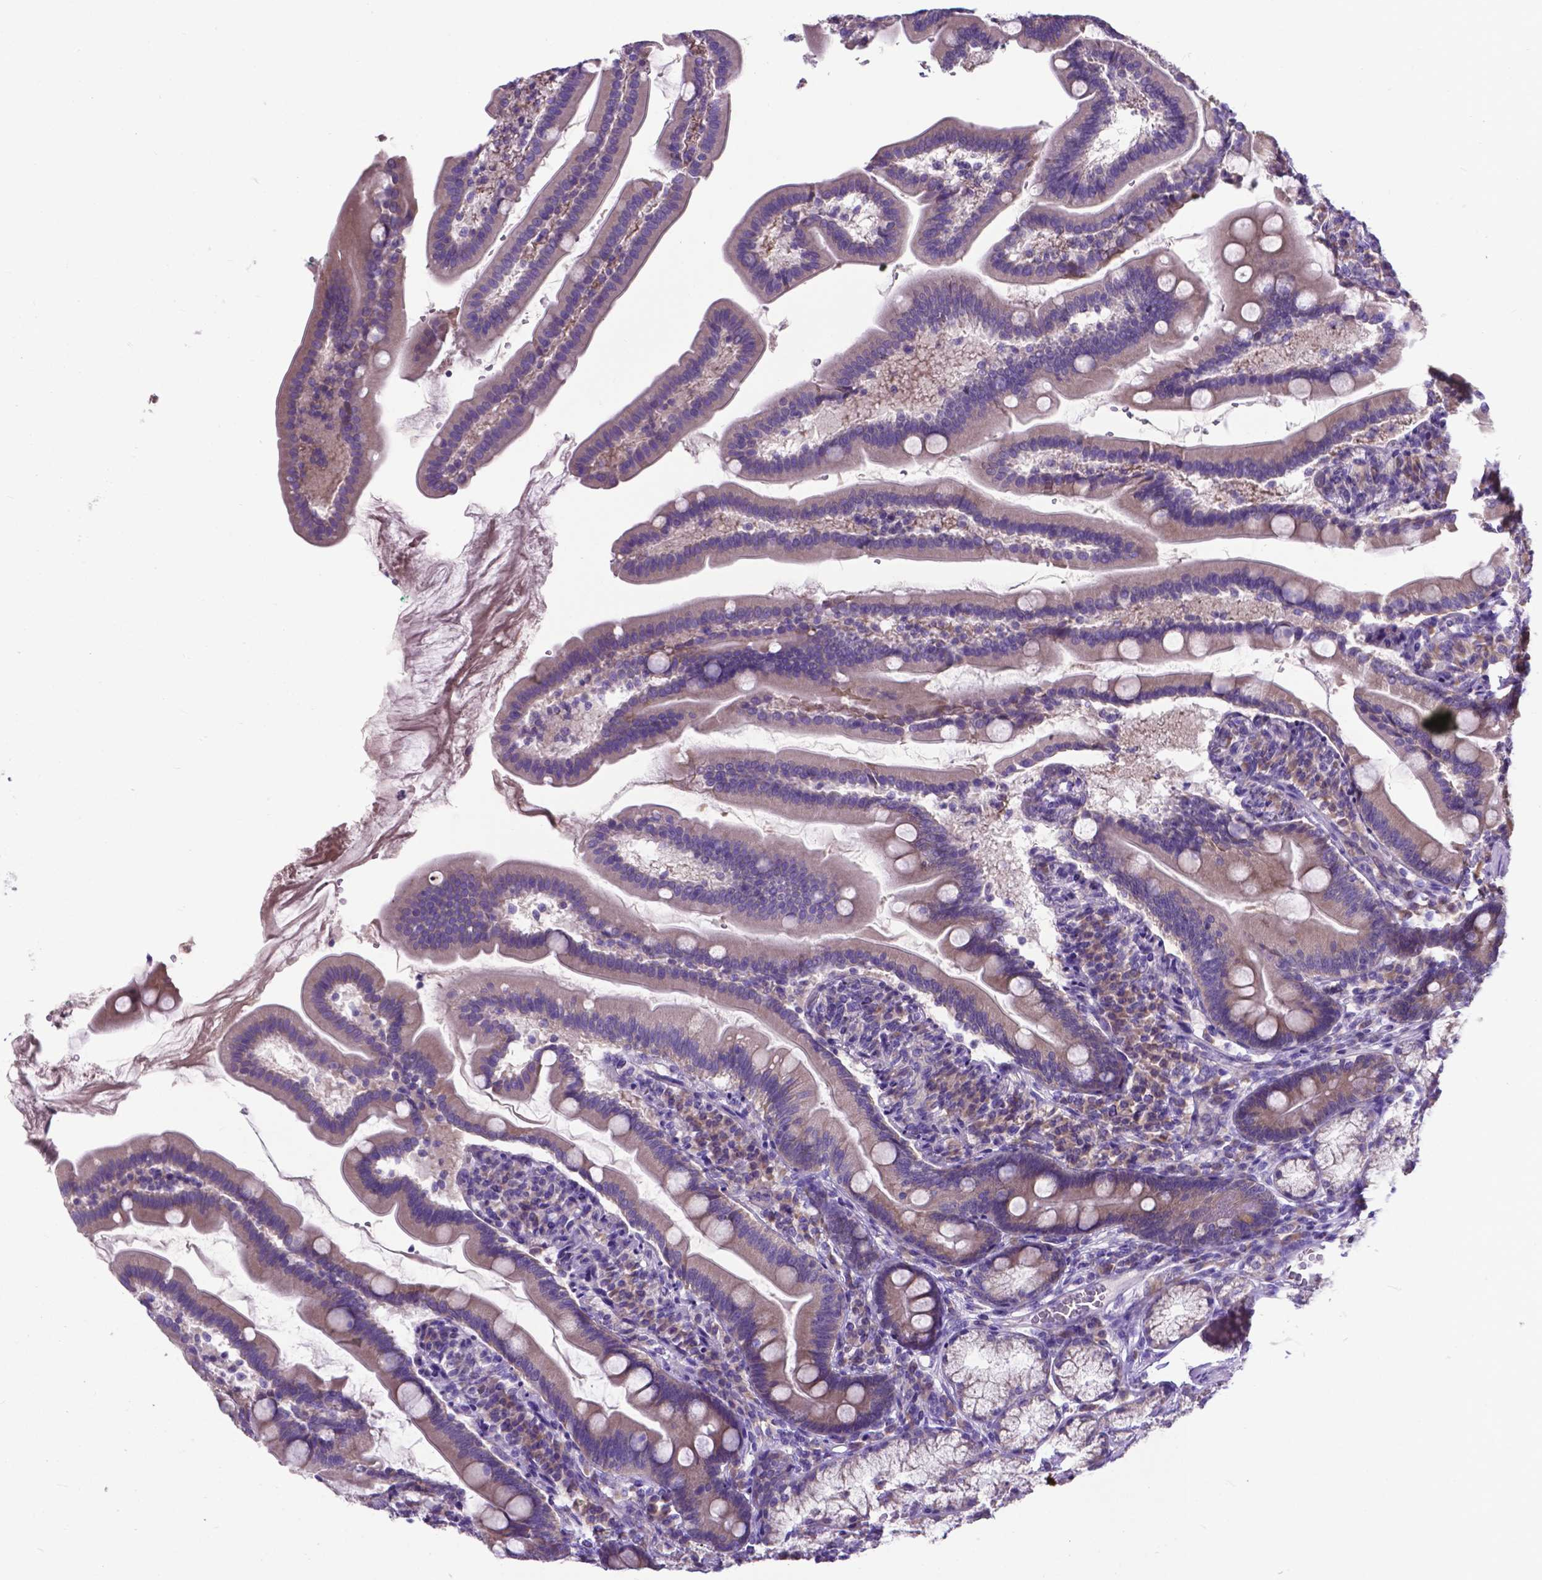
{"staining": {"intensity": "weak", "quantity": ">75%", "location": "cytoplasmic/membranous"}, "tissue": "duodenum", "cell_type": "Glandular cells", "image_type": "normal", "snomed": [{"axis": "morphology", "description": "Normal tissue, NOS"}, {"axis": "topography", "description": "Duodenum"}], "caption": "Glandular cells display low levels of weak cytoplasmic/membranous expression in about >75% of cells in unremarkable duodenum.", "gene": "RPL6", "patient": {"sex": "female", "age": 67}}